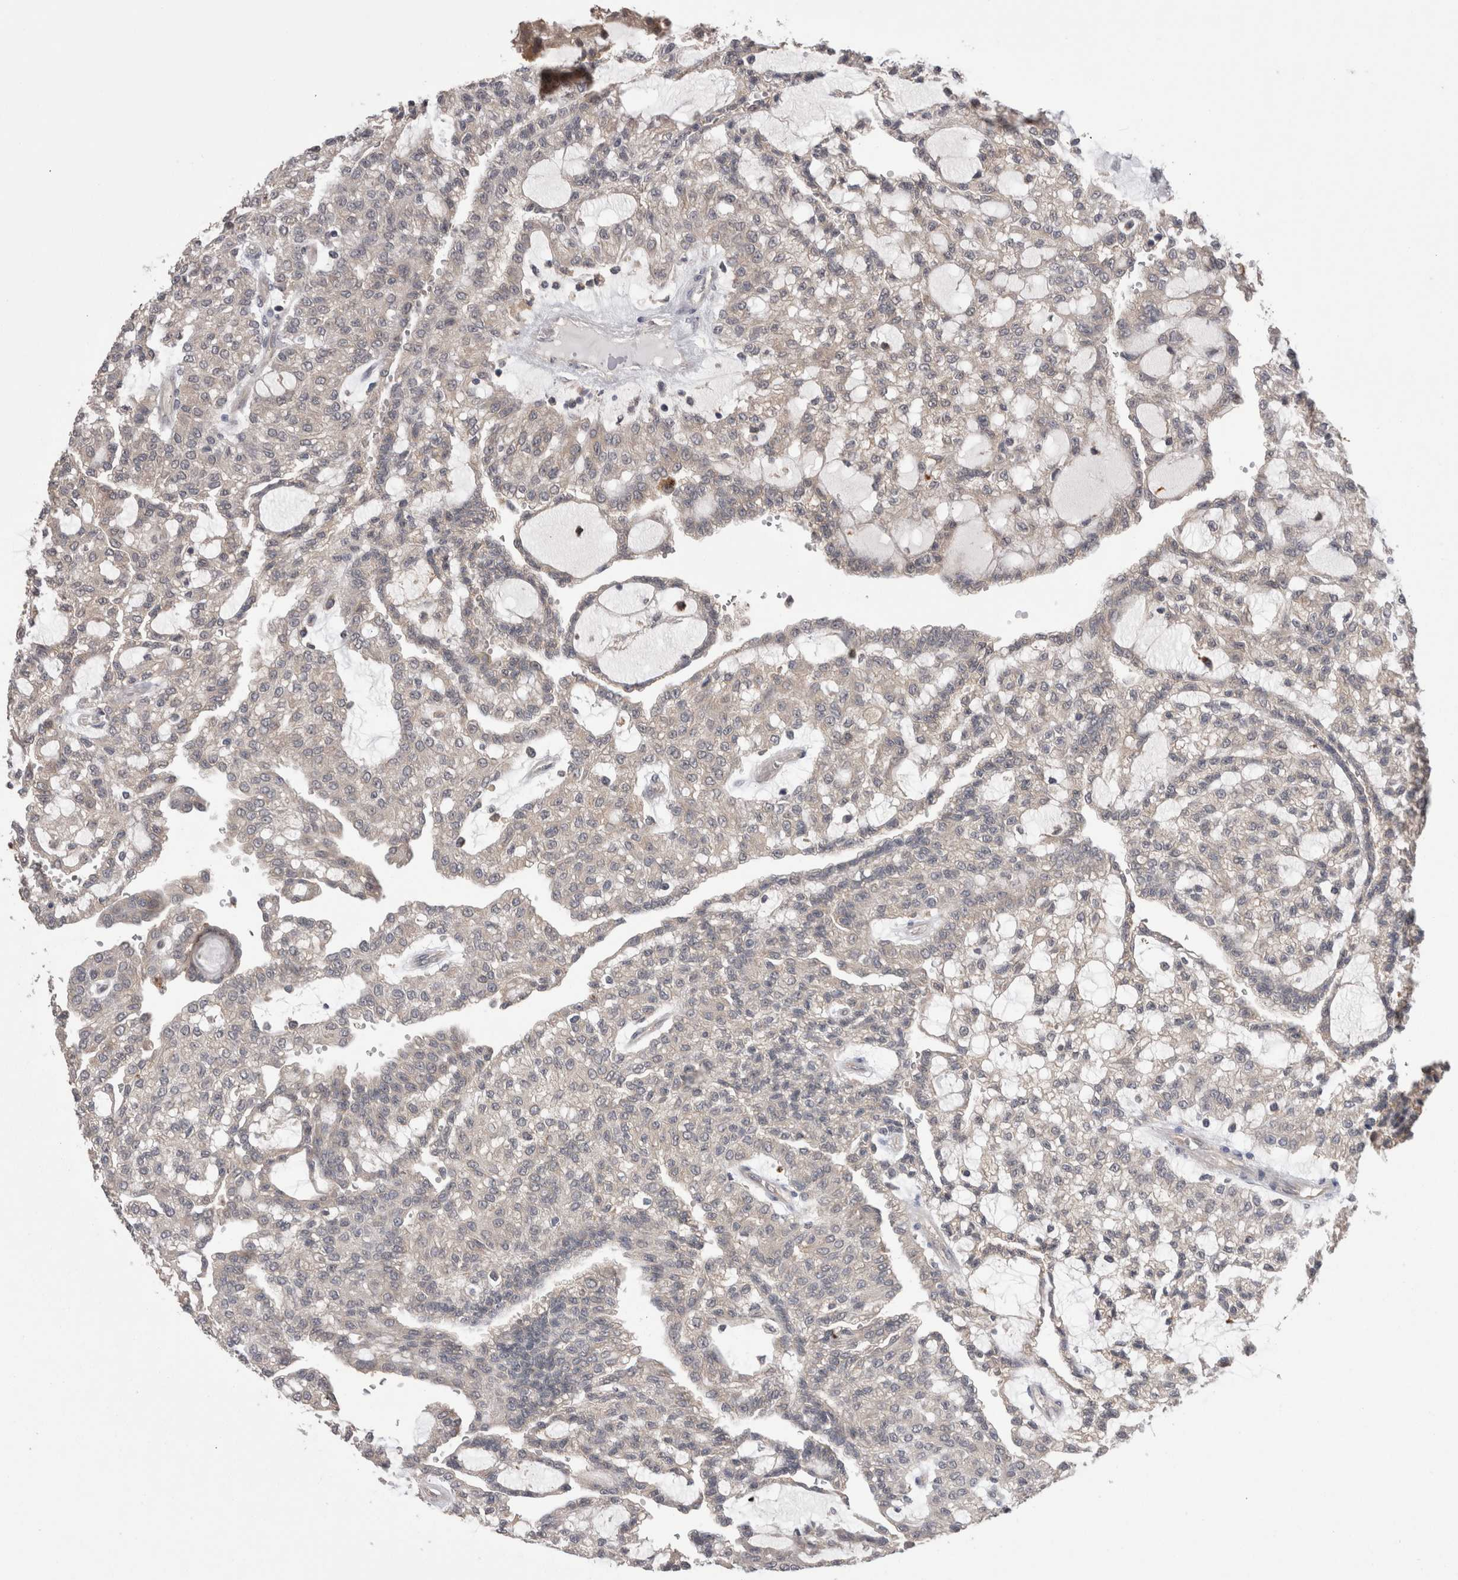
{"staining": {"intensity": "negative", "quantity": "none", "location": "none"}, "tissue": "renal cancer", "cell_type": "Tumor cells", "image_type": "cancer", "snomed": [{"axis": "morphology", "description": "Adenocarcinoma, NOS"}, {"axis": "topography", "description": "Kidney"}], "caption": "DAB (3,3'-diaminobenzidine) immunohistochemical staining of renal cancer (adenocarcinoma) exhibits no significant staining in tumor cells.", "gene": "DCTN6", "patient": {"sex": "male", "age": 63}}